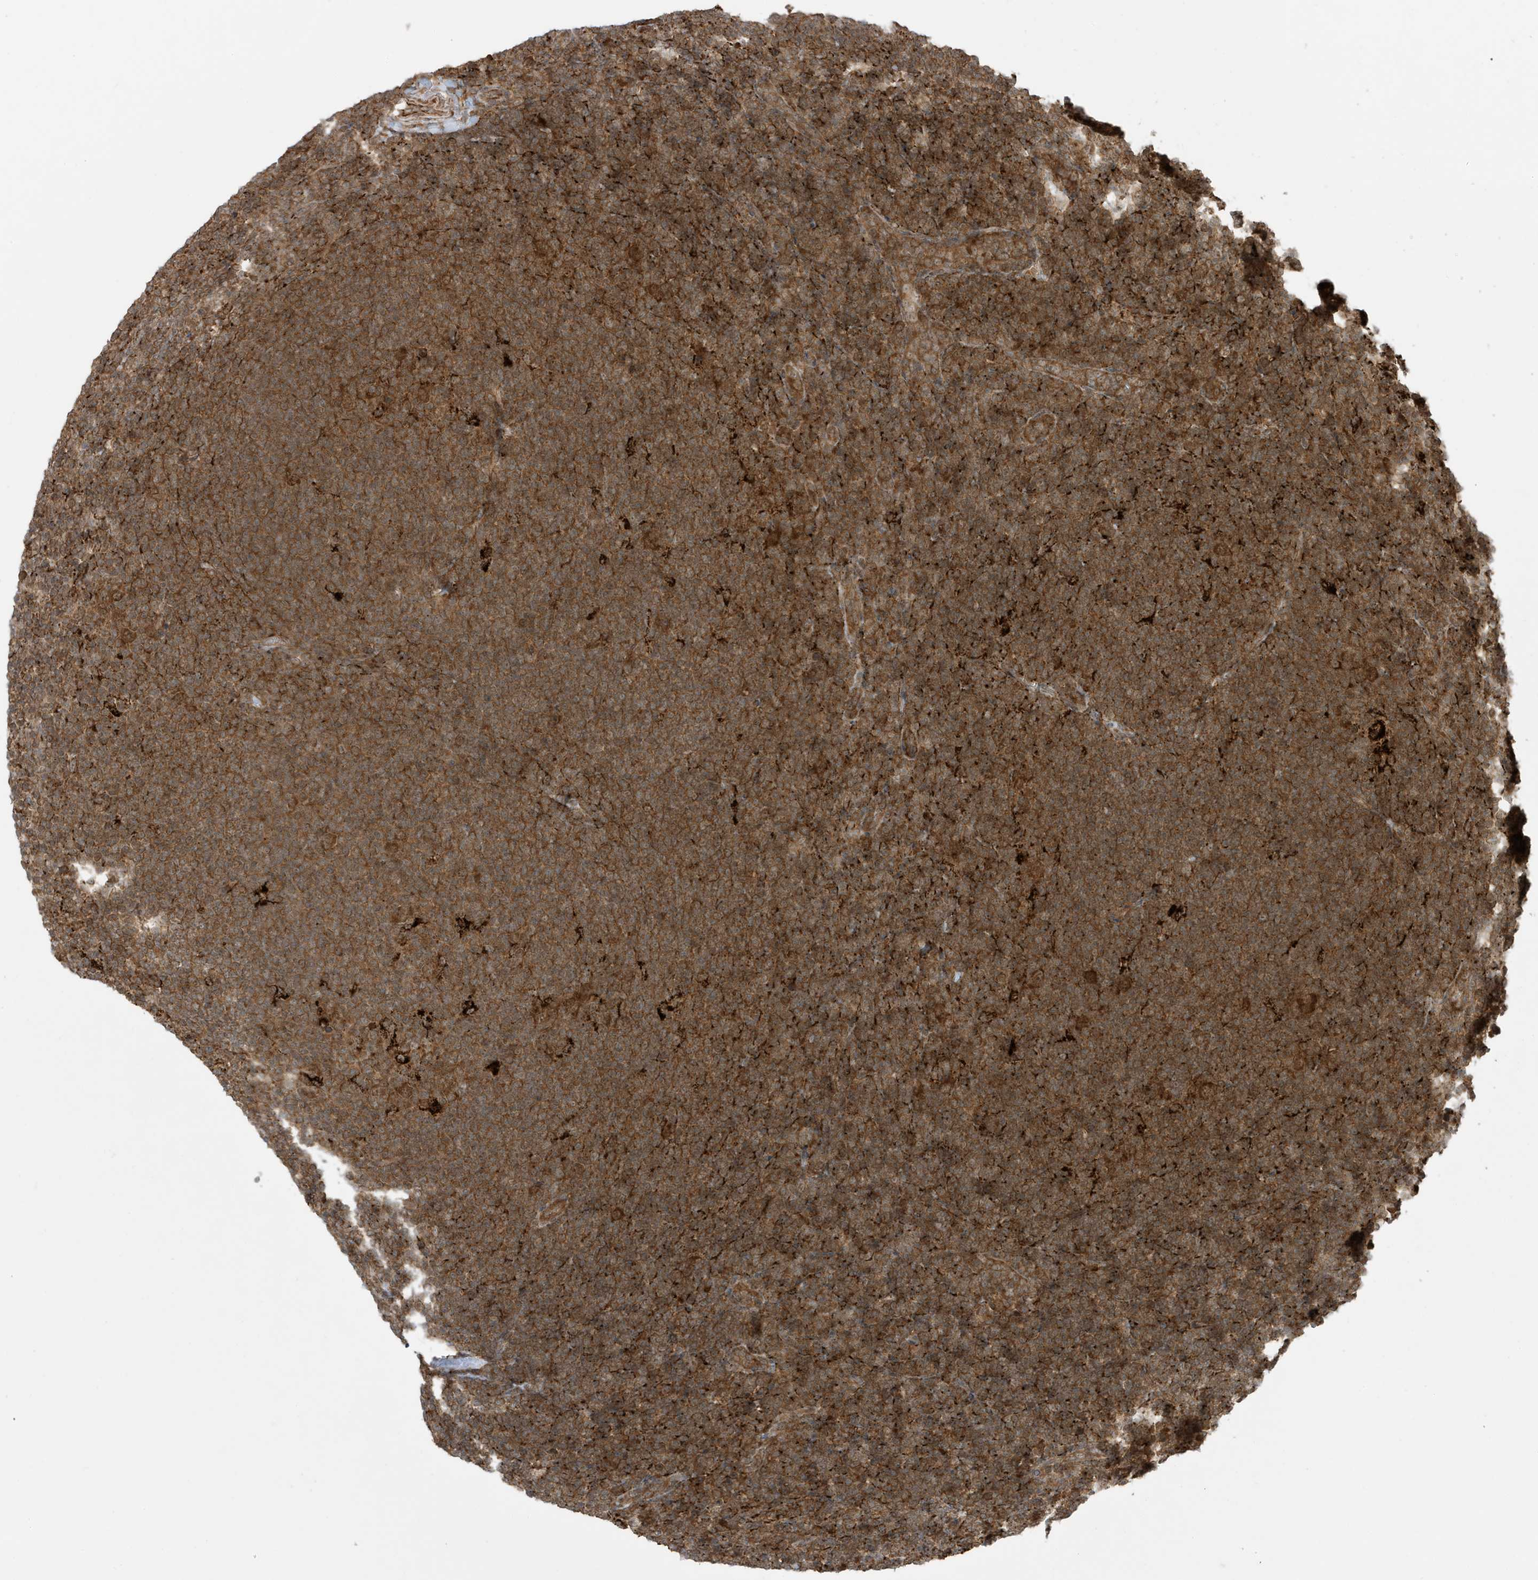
{"staining": {"intensity": "strong", "quantity": ">75%", "location": "cytoplasmic/membranous"}, "tissue": "lymphoma", "cell_type": "Tumor cells", "image_type": "cancer", "snomed": [{"axis": "morphology", "description": "Hodgkin's disease, NOS"}, {"axis": "topography", "description": "Lymph node"}], "caption": "Protein staining exhibits strong cytoplasmic/membranous expression in approximately >75% of tumor cells in lymphoma.", "gene": "DHX36", "patient": {"sex": "female", "age": 57}}